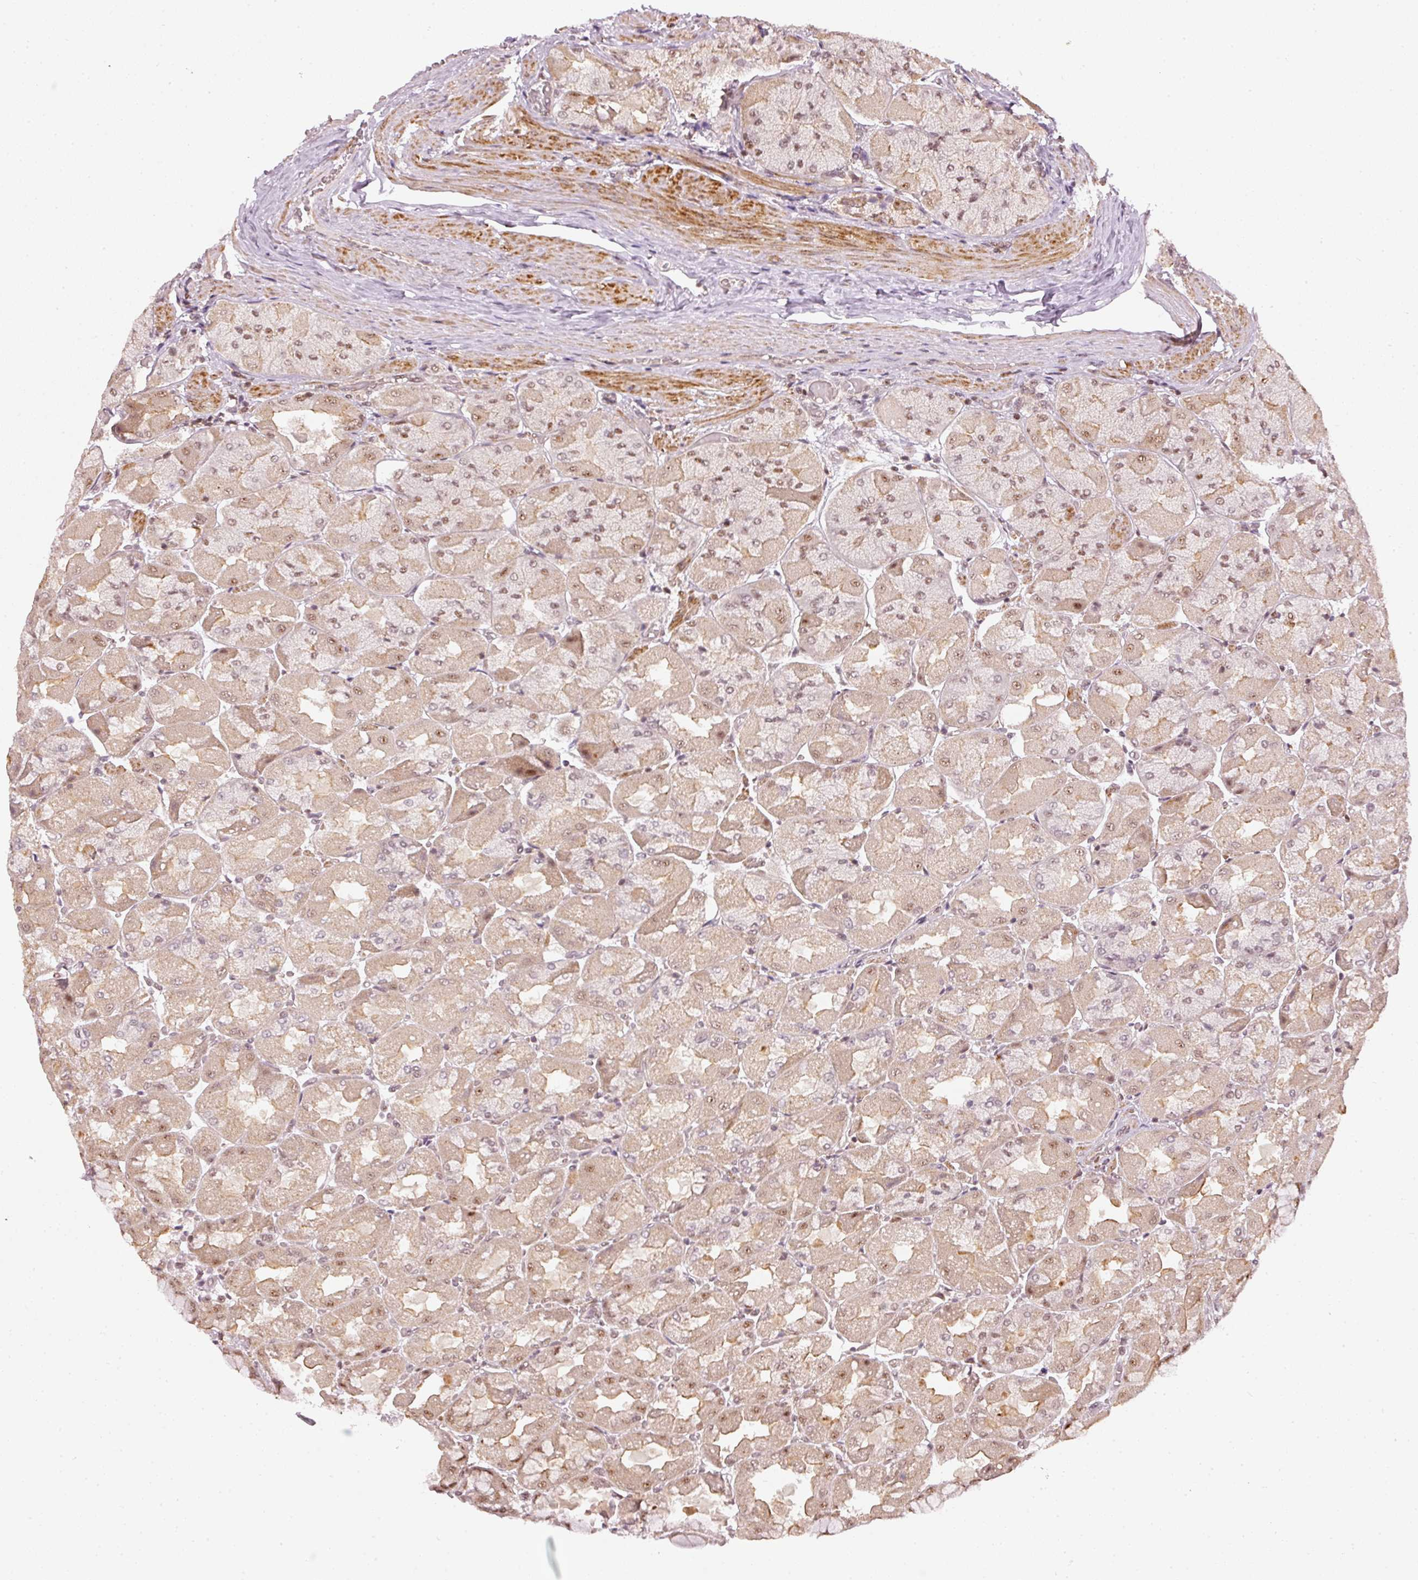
{"staining": {"intensity": "moderate", "quantity": ">75%", "location": "cytoplasmic/membranous,nuclear"}, "tissue": "stomach", "cell_type": "Glandular cells", "image_type": "normal", "snomed": [{"axis": "morphology", "description": "Normal tissue, NOS"}, {"axis": "topography", "description": "Stomach"}], "caption": "Immunohistochemistry of benign stomach shows medium levels of moderate cytoplasmic/membranous,nuclear expression in approximately >75% of glandular cells. The staining is performed using DAB (3,3'-diaminobenzidine) brown chromogen to label protein expression. The nuclei are counter-stained blue using hematoxylin.", "gene": "THOC6", "patient": {"sex": "female", "age": 61}}